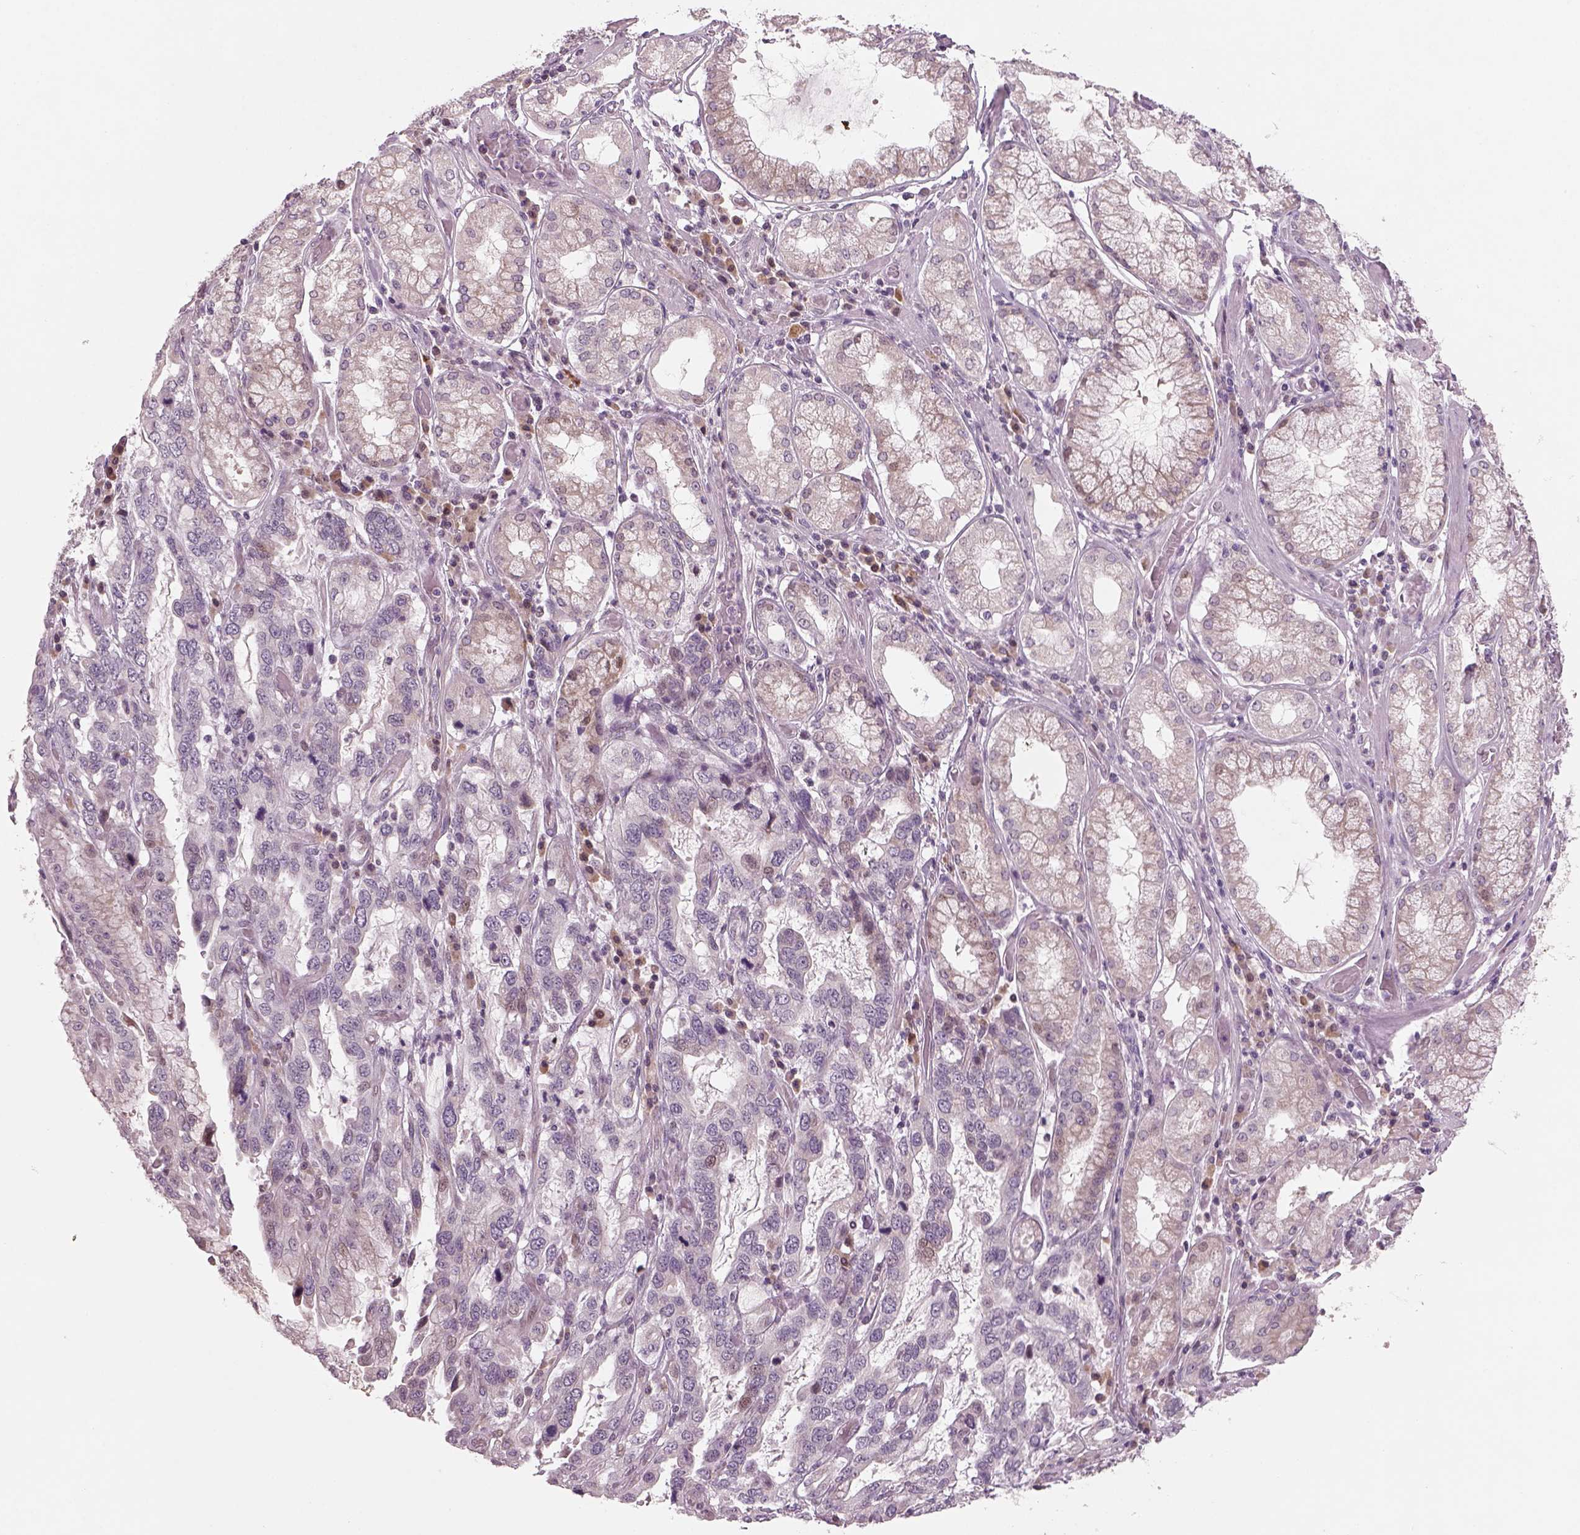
{"staining": {"intensity": "negative", "quantity": "none", "location": "none"}, "tissue": "stomach cancer", "cell_type": "Tumor cells", "image_type": "cancer", "snomed": [{"axis": "morphology", "description": "Adenocarcinoma, NOS"}, {"axis": "topography", "description": "Stomach, lower"}], "caption": "This is a micrograph of immunohistochemistry (IHC) staining of stomach cancer, which shows no expression in tumor cells.", "gene": "PENK", "patient": {"sex": "female", "age": 76}}